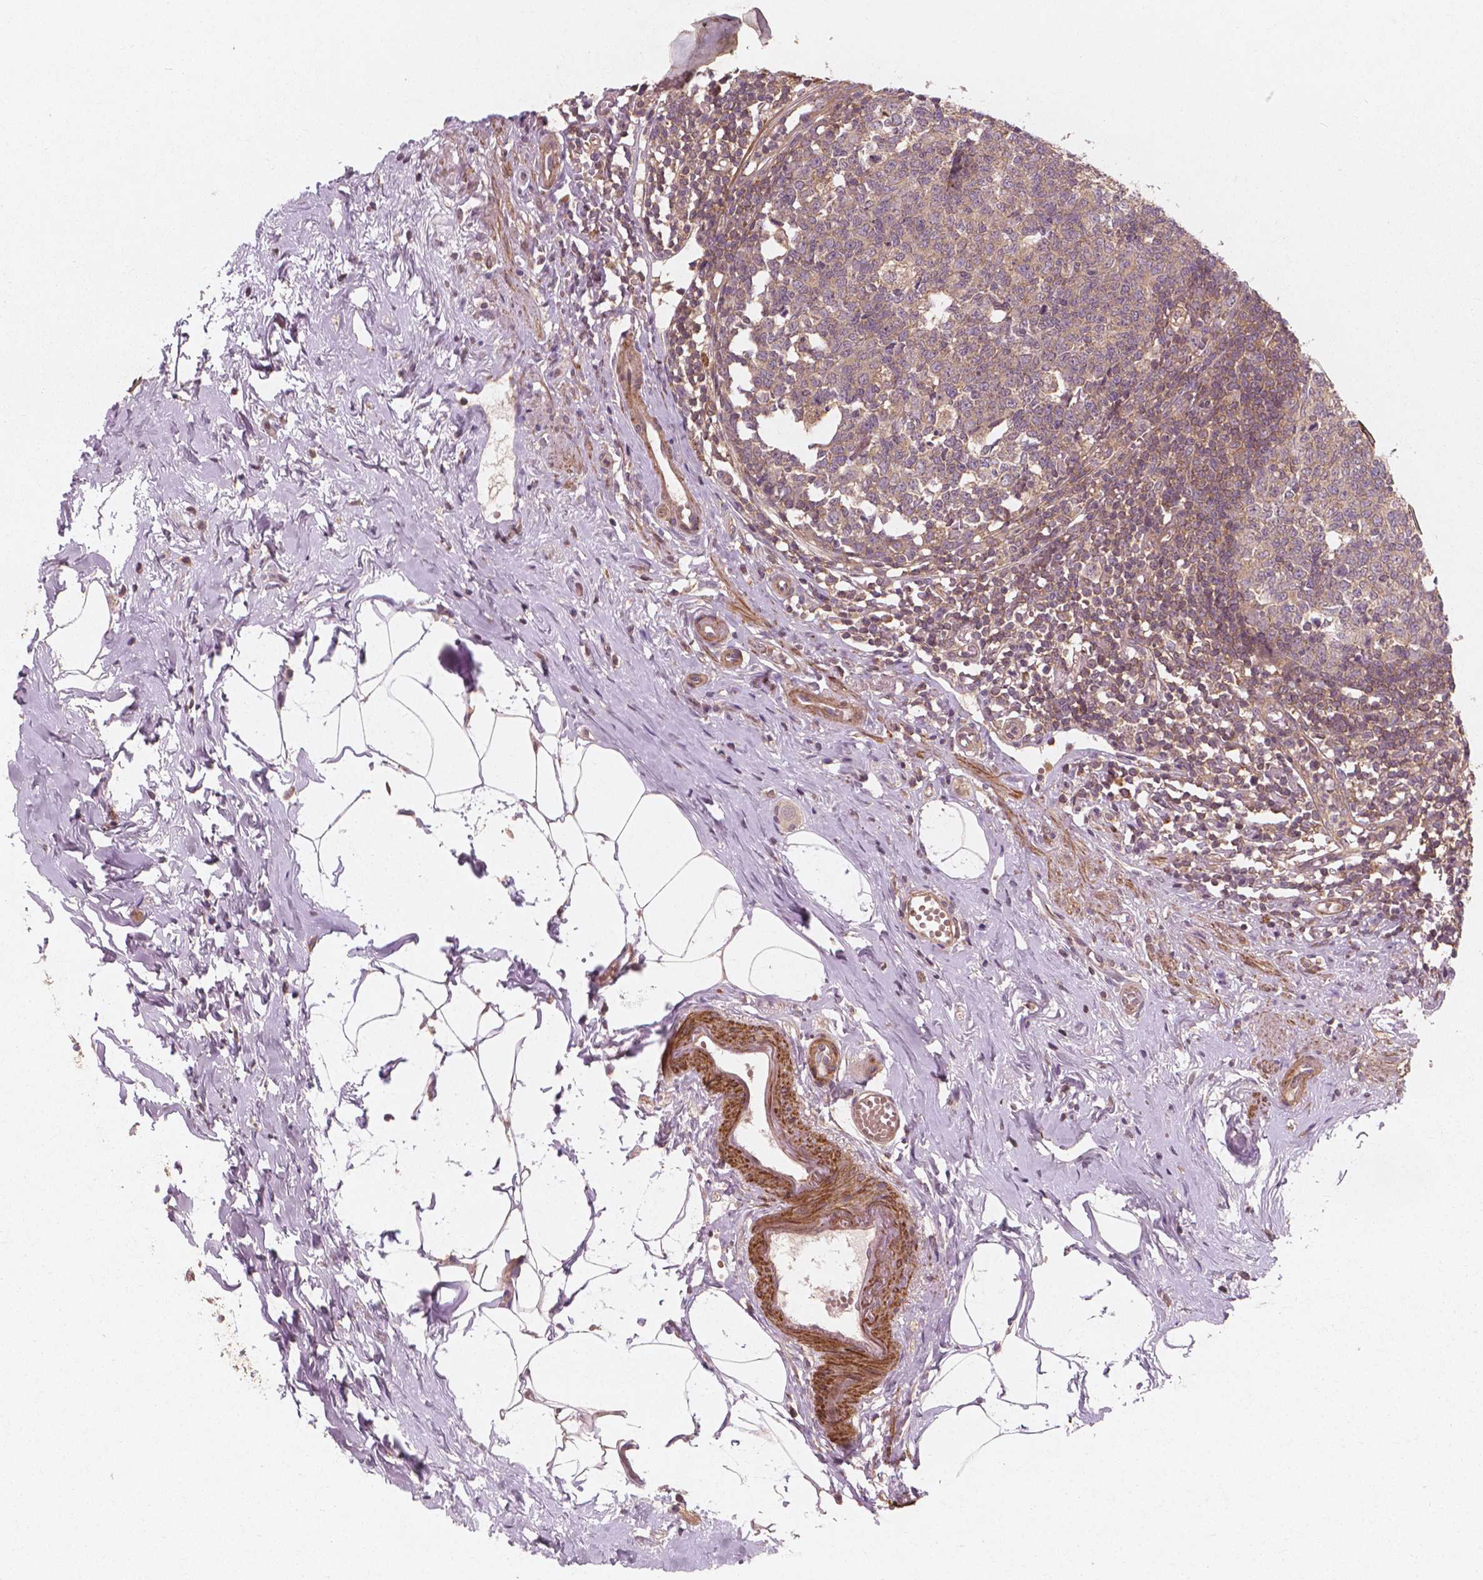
{"staining": {"intensity": "moderate", "quantity": ">75%", "location": "cytoplasmic/membranous"}, "tissue": "appendix", "cell_type": "Glandular cells", "image_type": "normal", "snomed": [{"axis": "morphology", "description": "Normal tissue, NOS"}, {"axis": "morphology", "description": "Carcinoma, endometroid"}, {"axis": "topography", "description": "Appendix"}, {"axis": "topography", "description": "Colon"}], "caption": "Glandular cells exhibit moderate cytoplasmic/membranous positivity in approximately >75% of cells in unremarkable appendix.", "gene": "CYFIP1", "patient": {"sex": "female", "age": 60}}